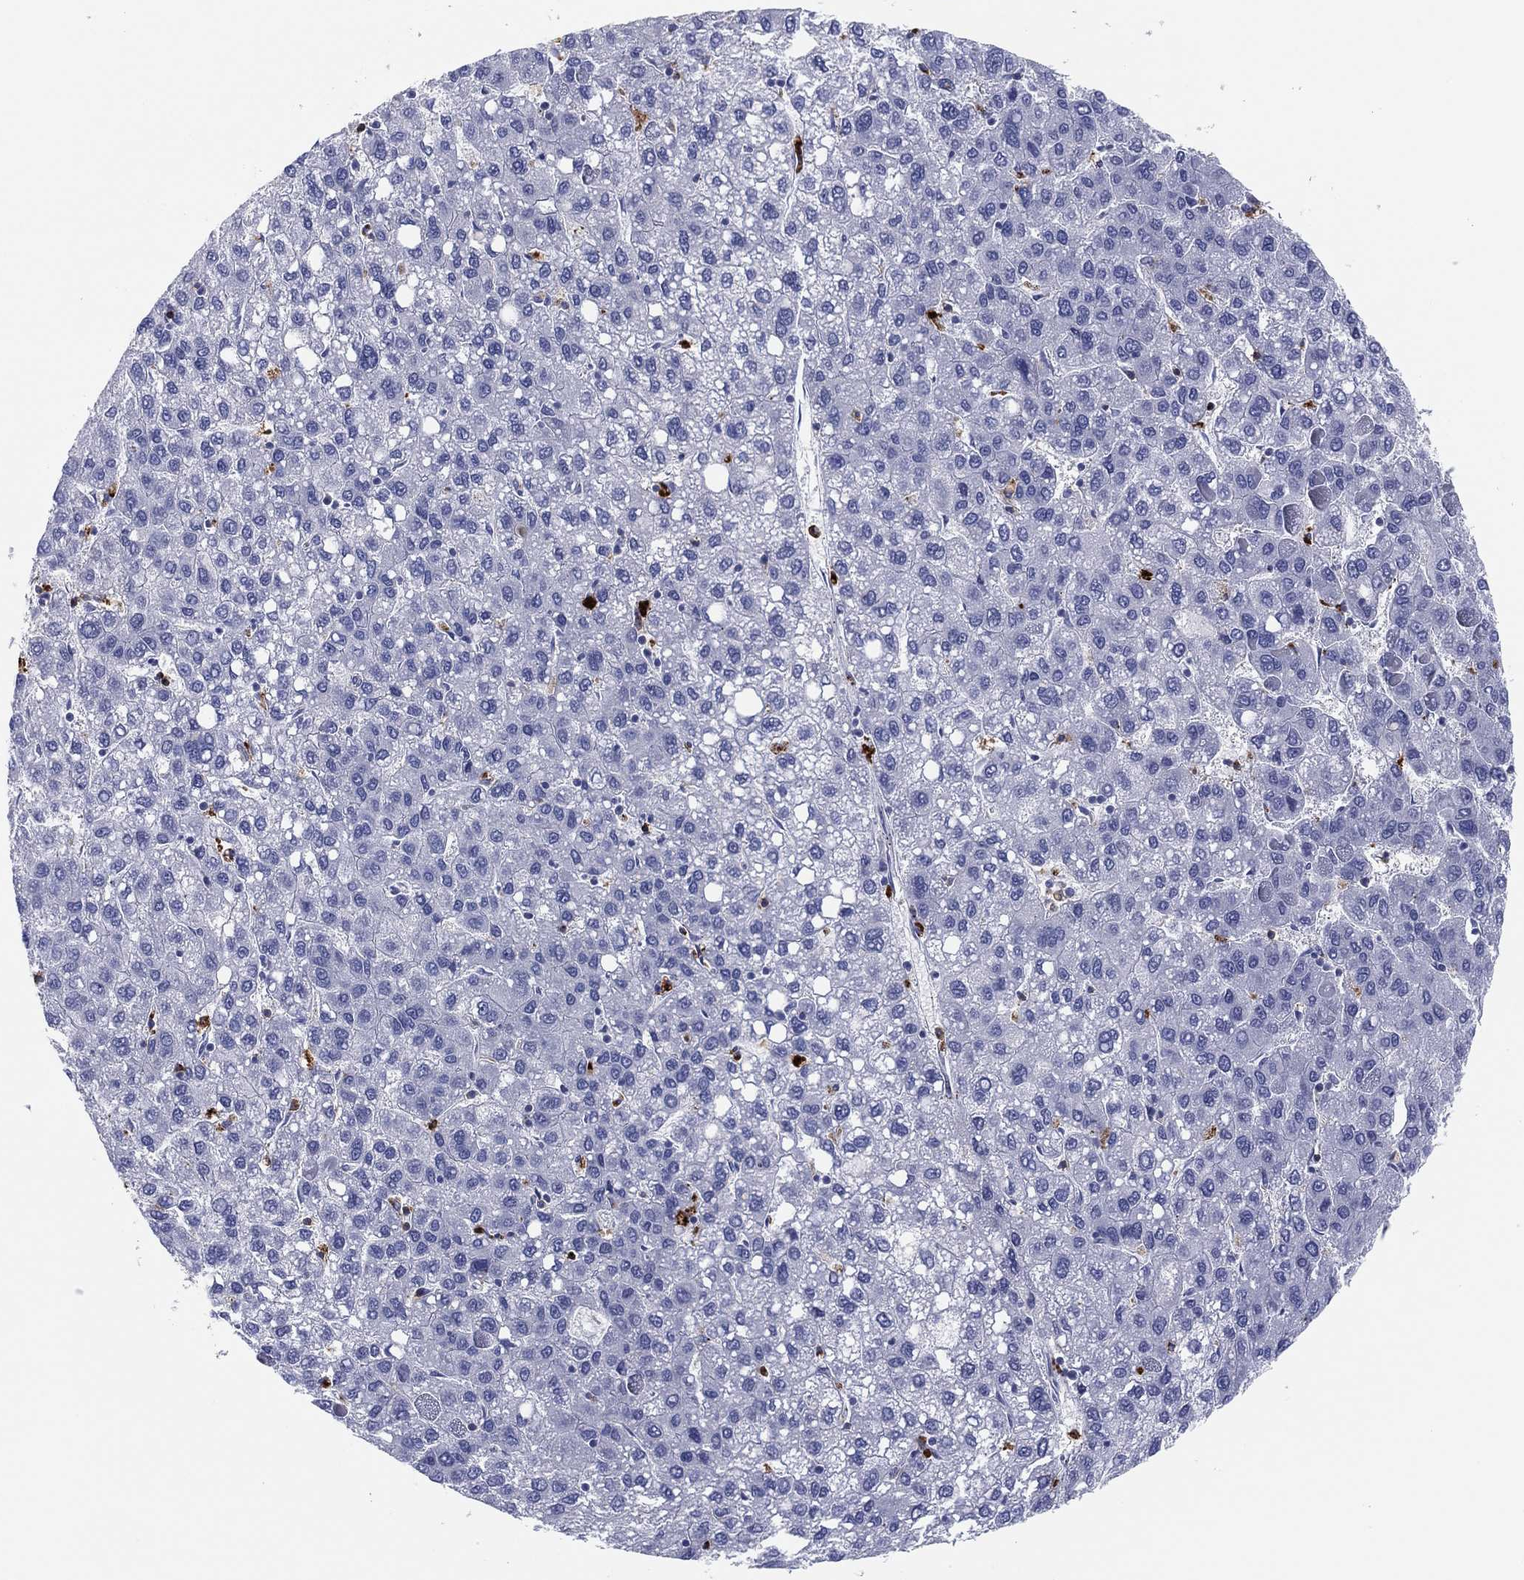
{"staining": {"intensity": "negative", "quantity": "none", "location": "none"}, "tissue": "liver cancer", "cell_type": "Tumor cells", "image_type": "cancer", "snomed": [{"axis": "morphology", "description": "Carcinoma, Hepatocellular, NOS"}, {"axis": "topography", "description": "Liver"}], "caption": "Image shows no significant protein expression in tumor cells of hepatocellular carcinoma (liver).", "gene": "PLAC8", "patient": {"sex": "female", "age": 82}}